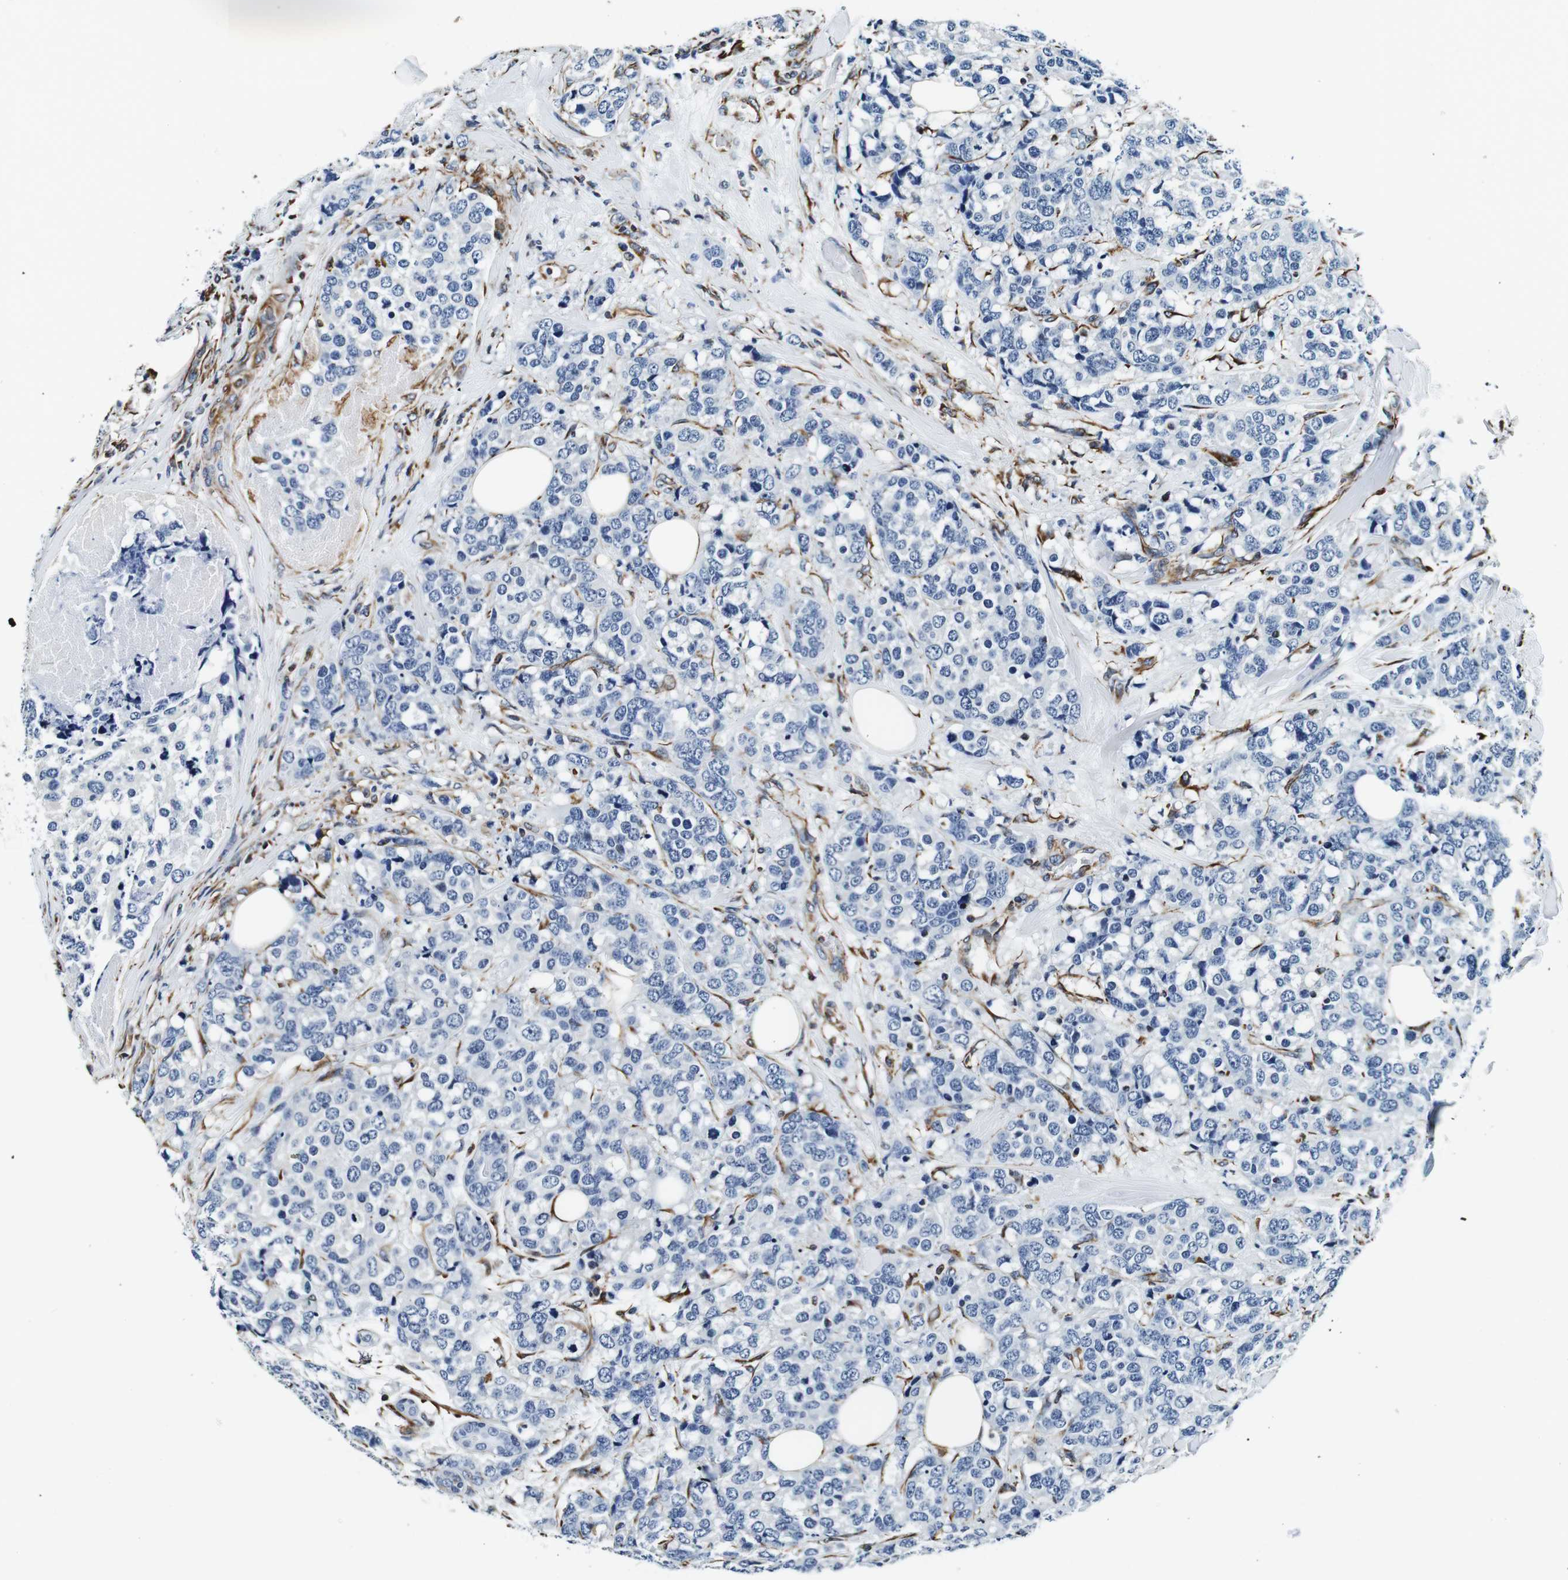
{"staining": {"intensity": "negative", "quantity": "none", "location": "none"}, "tissue": "breast cancer", "cell_type": "Tumor cells", "image_type": "cancer", "snomed": [{"axis": "morphology", "description": "Lobular carcinoma"}, {"axis": "topography", "description": "Breast"}], "caption": "A histopathology image of human breast lobular carcinoma is negative for staining in tumor cells. Brightfield microscopy of IHC stained with DAB (brown) and hematoxylin (blue), captured at high magnification.", "gene": "GJE1", "patient": {"sex": "female", "age": 59}}